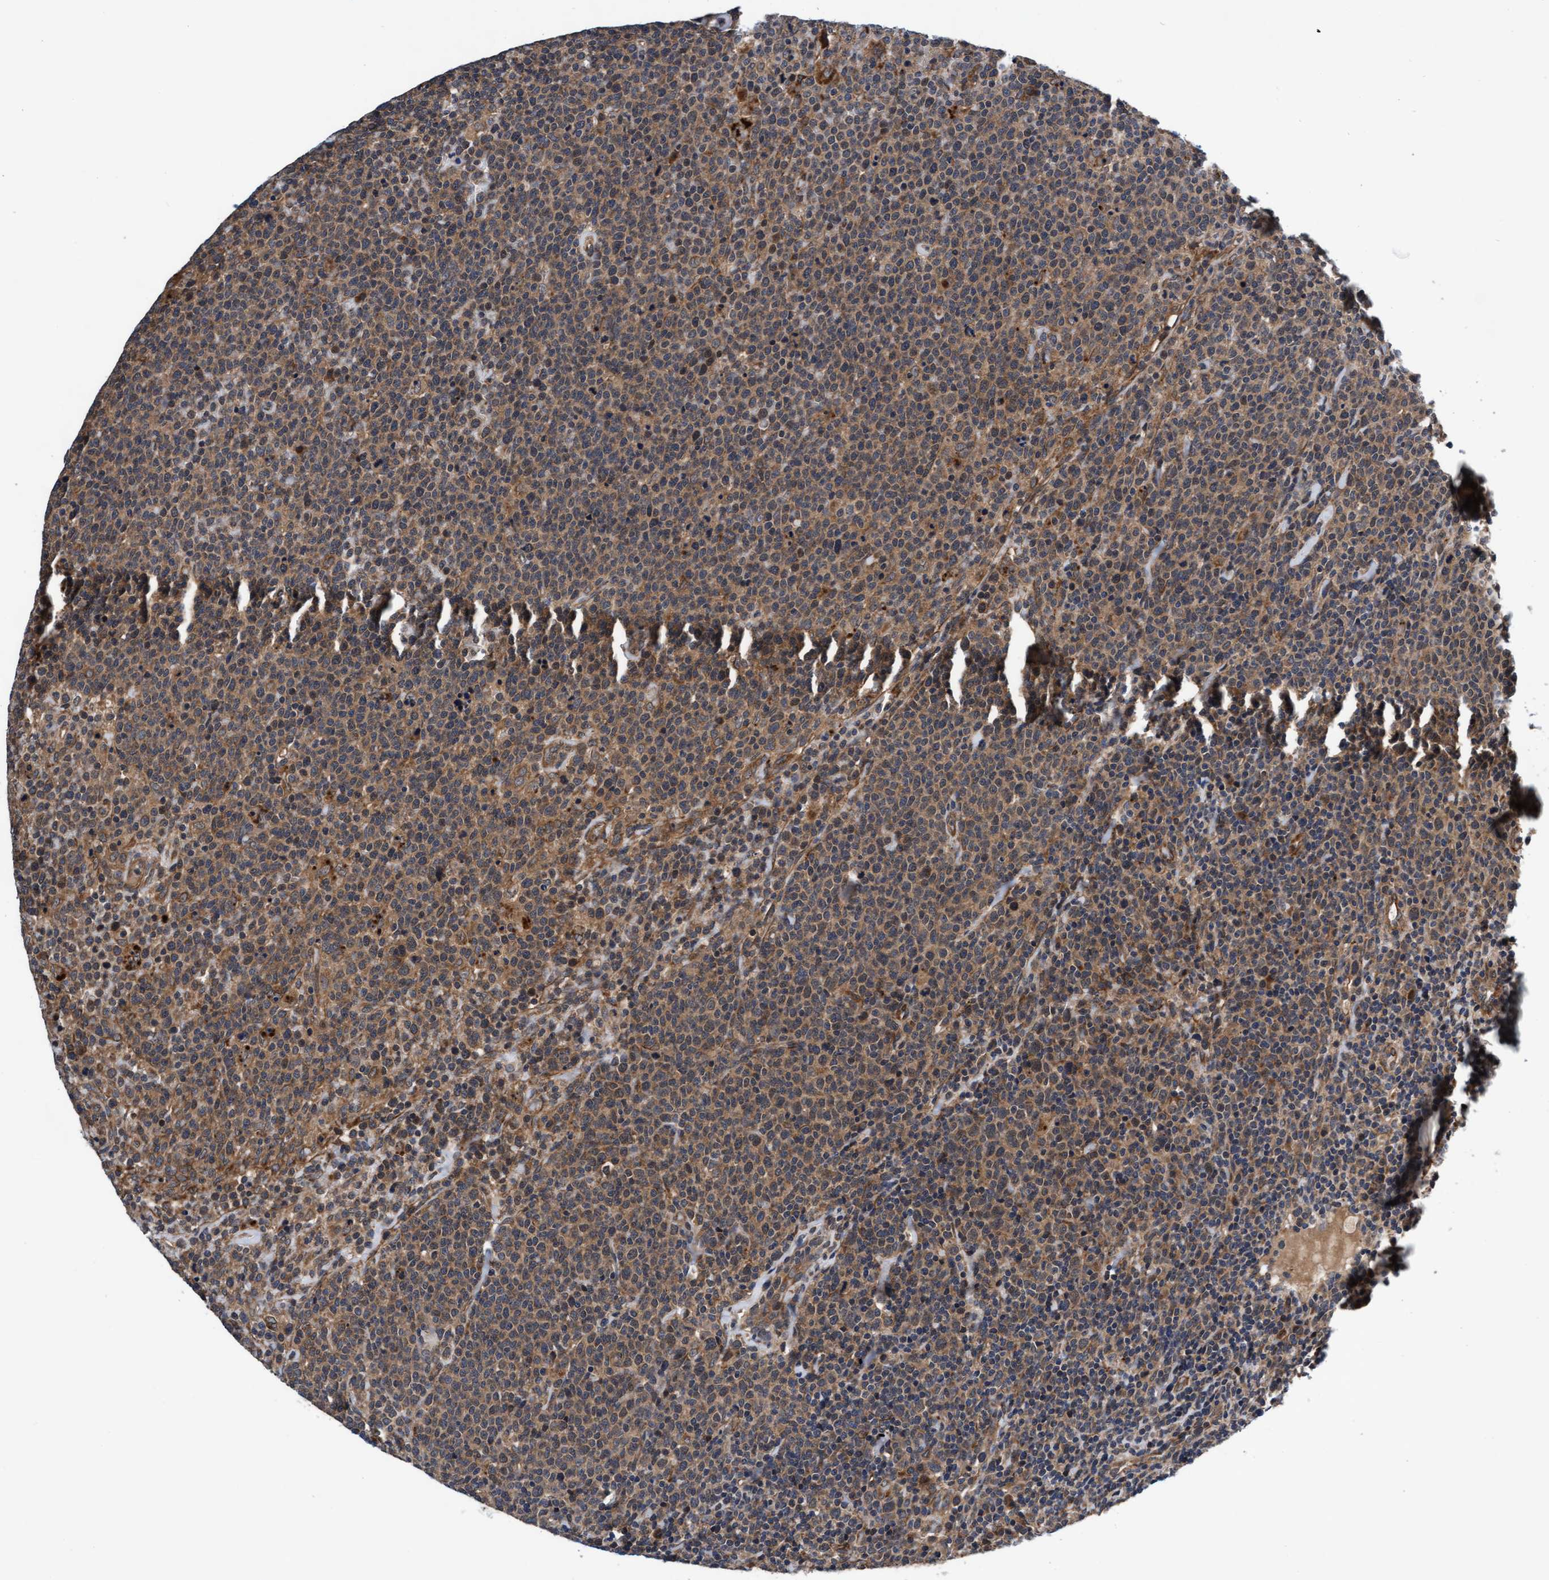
{"staining": {"intensity": "moderate", "quantity": ">75%", "location": "cytoplasmic/membranous"}, "tissue": "lymphoma", "cell_type": "Tumor cells", "image_type": "cancer", "snomed": [{"axis": "morphology", "description": "Malignant lymphoma, non-Hodgkin's type, High grade"}, {"axis": "topography", "description": "Lymph node"}], "caption": "DAB (3,3'-diaminobenzidine) immunohistochemical staining of human high-grade malignant lymphoma, non-Hodgkin's type shows moderate cytoplasmic/membranous protein expression in approximately >75% of tumor cells.", "gene": "EFCAB13", "patient": {"sex": "male", "age": 61}}